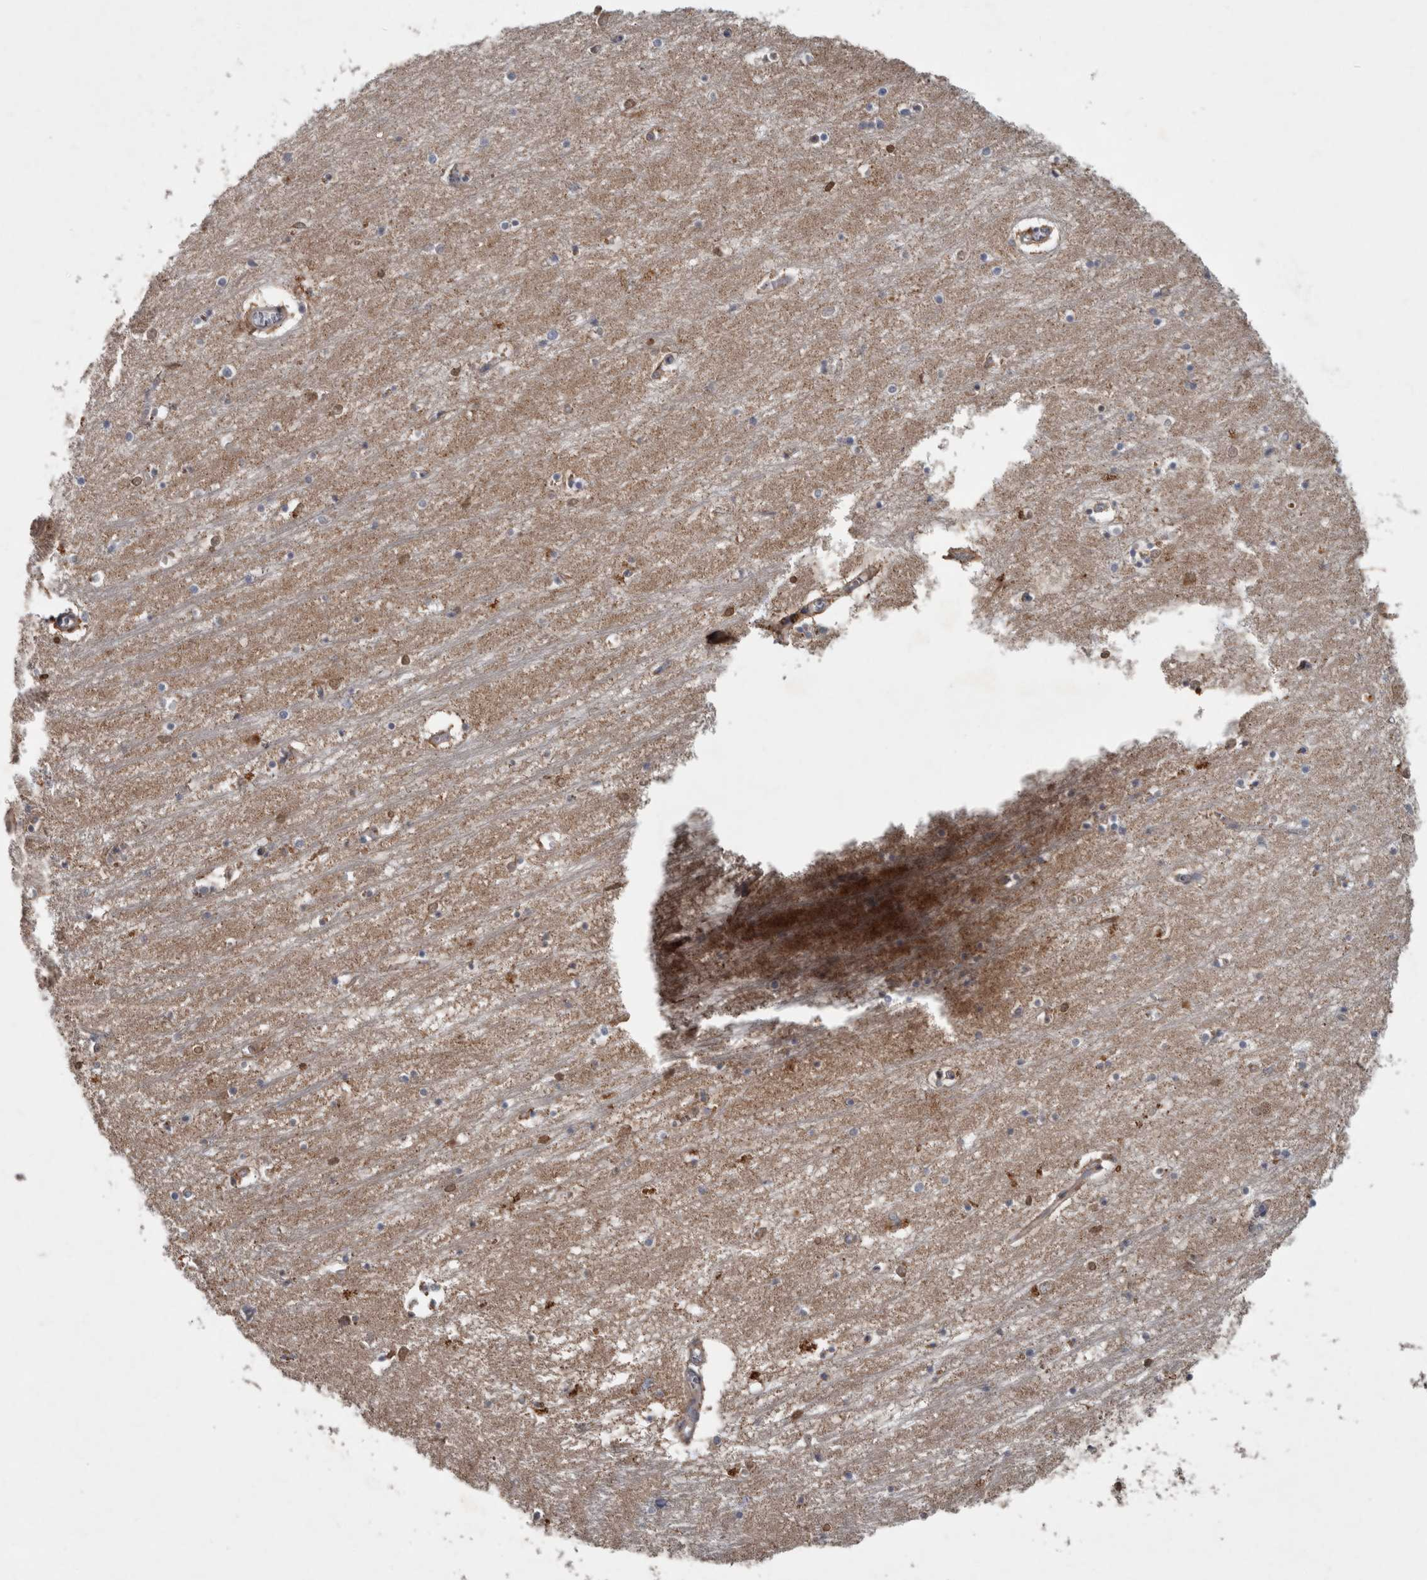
{"staining": {"intensity": "weak", "quantity": "<25%", "location": "cytoplasmic/membranous"}, "tissue": "hippocampus", "cell_type": "Glial cells", "image_type": "normal", "snomed": [{"axis": "morphology", "description": "Normal tissue, NOS"}, {"axis": "topography", "description": "Hippocampus"}], "caption": "Immunohistochemistry (IHC) image of normal hippocampus stained for a protein (brown), which demonstrates no expression in glial cells.", "gene": "PPP1R3C", "patient": {"sex": "male", "age": 70}}